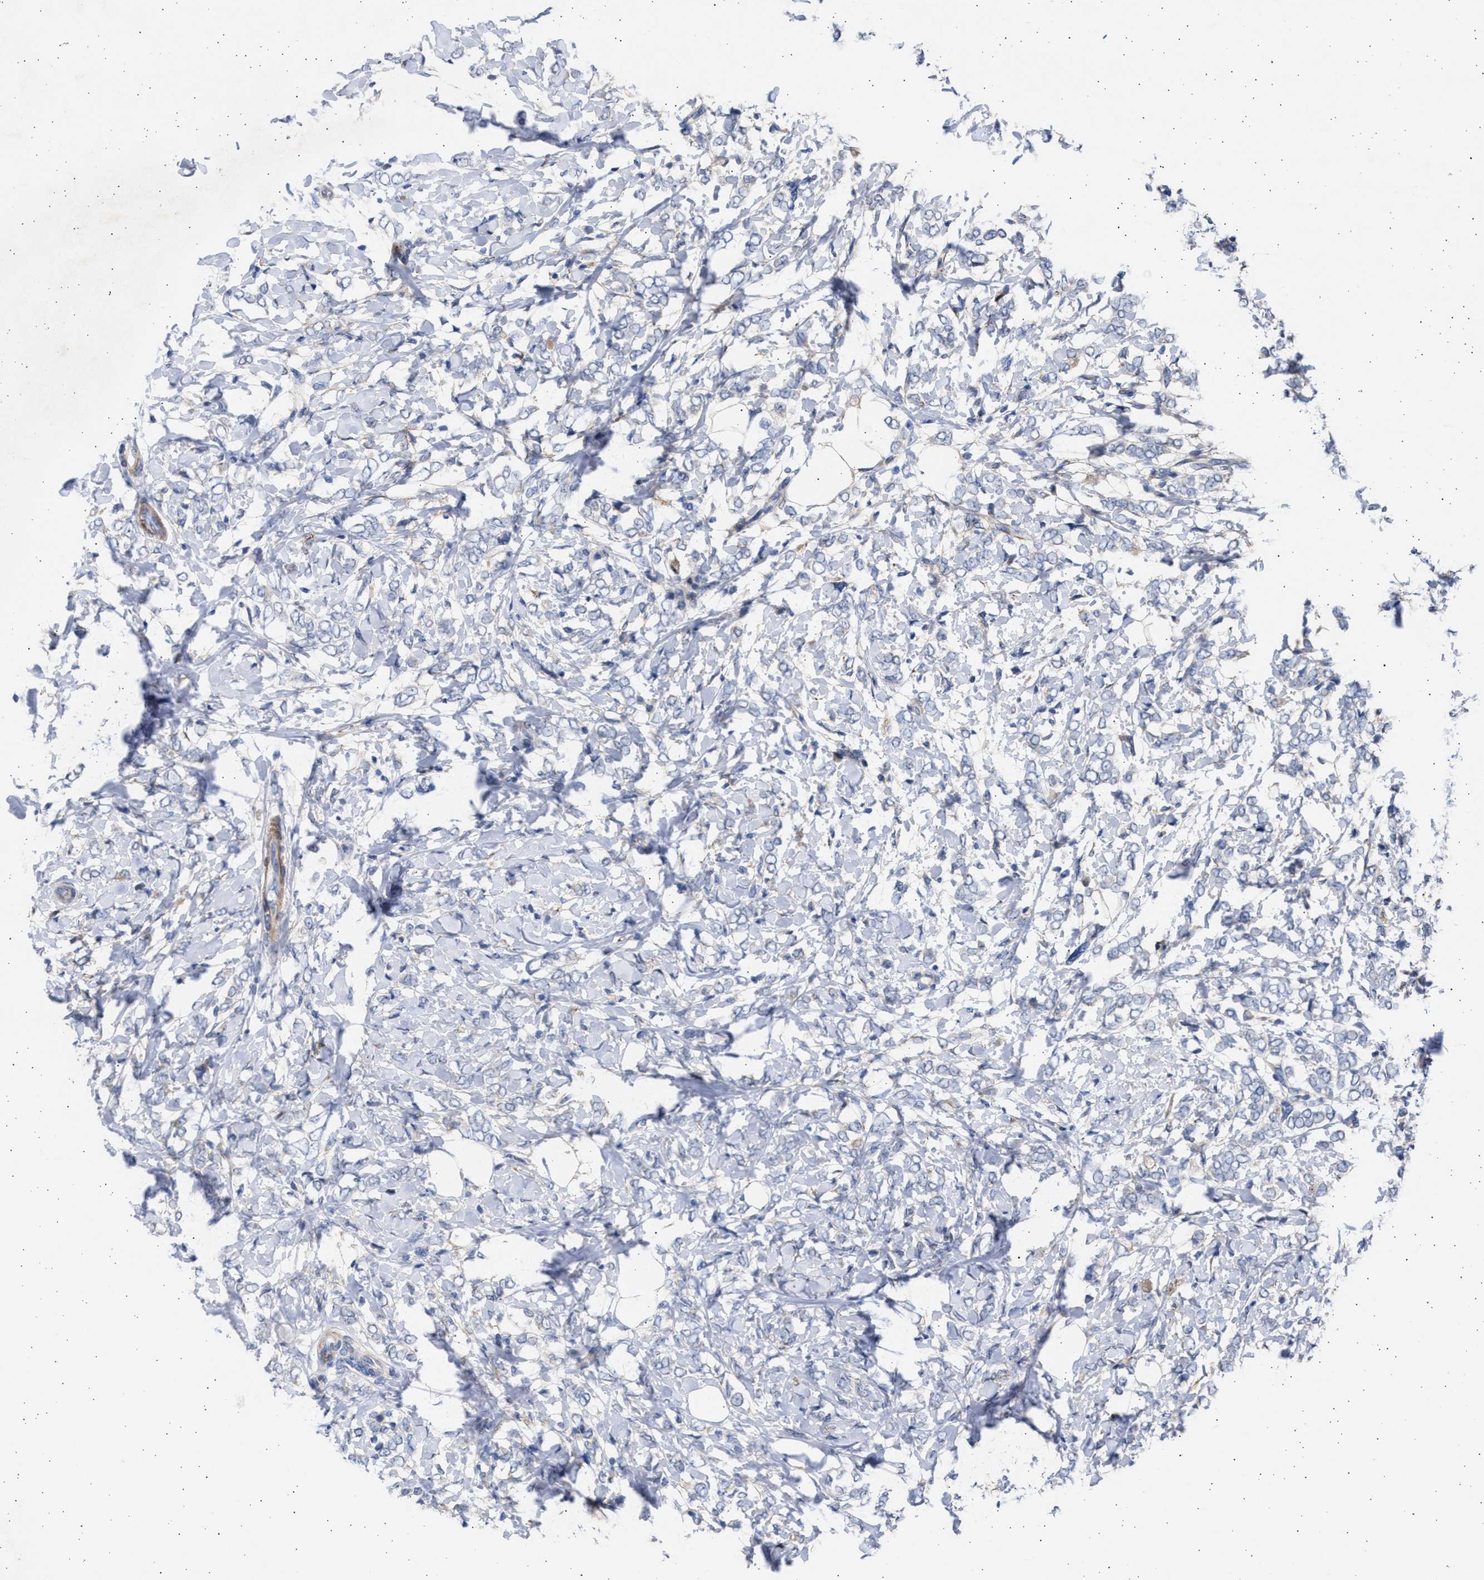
{"staining": {"intensity": "negative", "quantity": "none", "location": "none"}, "tissue": "breast cancer", "cell_type": "Tumor cells", "image_type": "cancer", "snomed": [{"axis": "morphology", "description": "Normal tissue, NOS"}, {"axis": "morphology", "description": "Lobular carcinoma"}, {"axis": "topography", "description": "Breast"}], "caption": "The immunohistochemistry photomicrograph has no significant expression in tumor cells of breast cancer (lobular carcinoma) tissue.", "gene": "NBR1", "patient": {"sex": "female", "age": 47}}